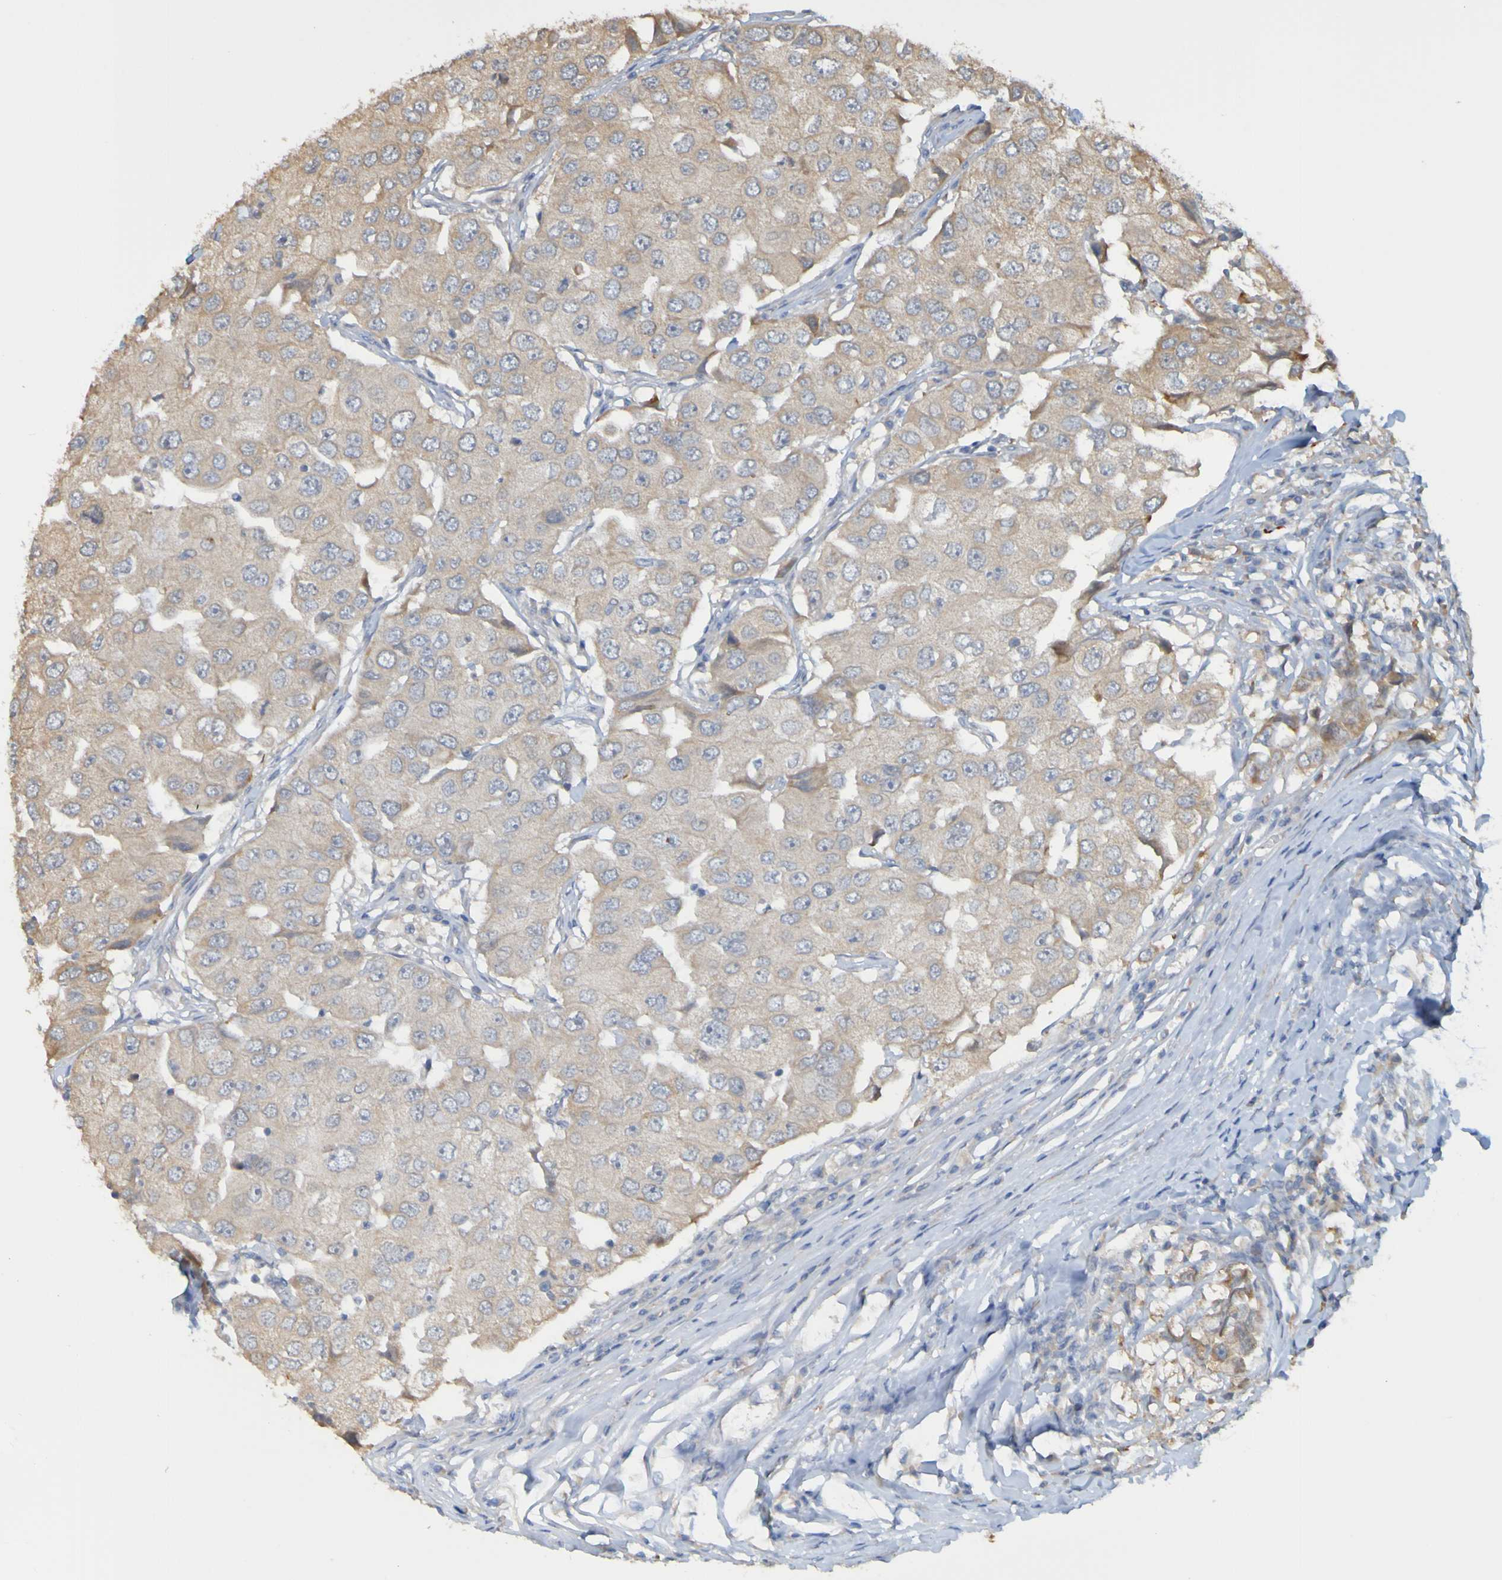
{"staining": {"intensity": "moderate", "quantity": "25%-75%", "location": "cytoplasmic/membranous"}, "tissue": "breast cancer", "cell_type": "Tumor cells", "image_type": "cancer", "snomed": [{"axis": "morphology", "description": "Duct carcinoma"}, {"axis": "topography", "description": "Breast"}], "caption": "Brown immunohistochemical staining in human infiltrating ductal carcinoma (breast) reveals moderate cytoplasmic/membranous positivity in about 25%-75% of tumor cells. (DAB IHC, brown staining for protein, blue staining for nuclei).", "gene": "NAV2", "patient": {"sex": "female", "age": 27}}